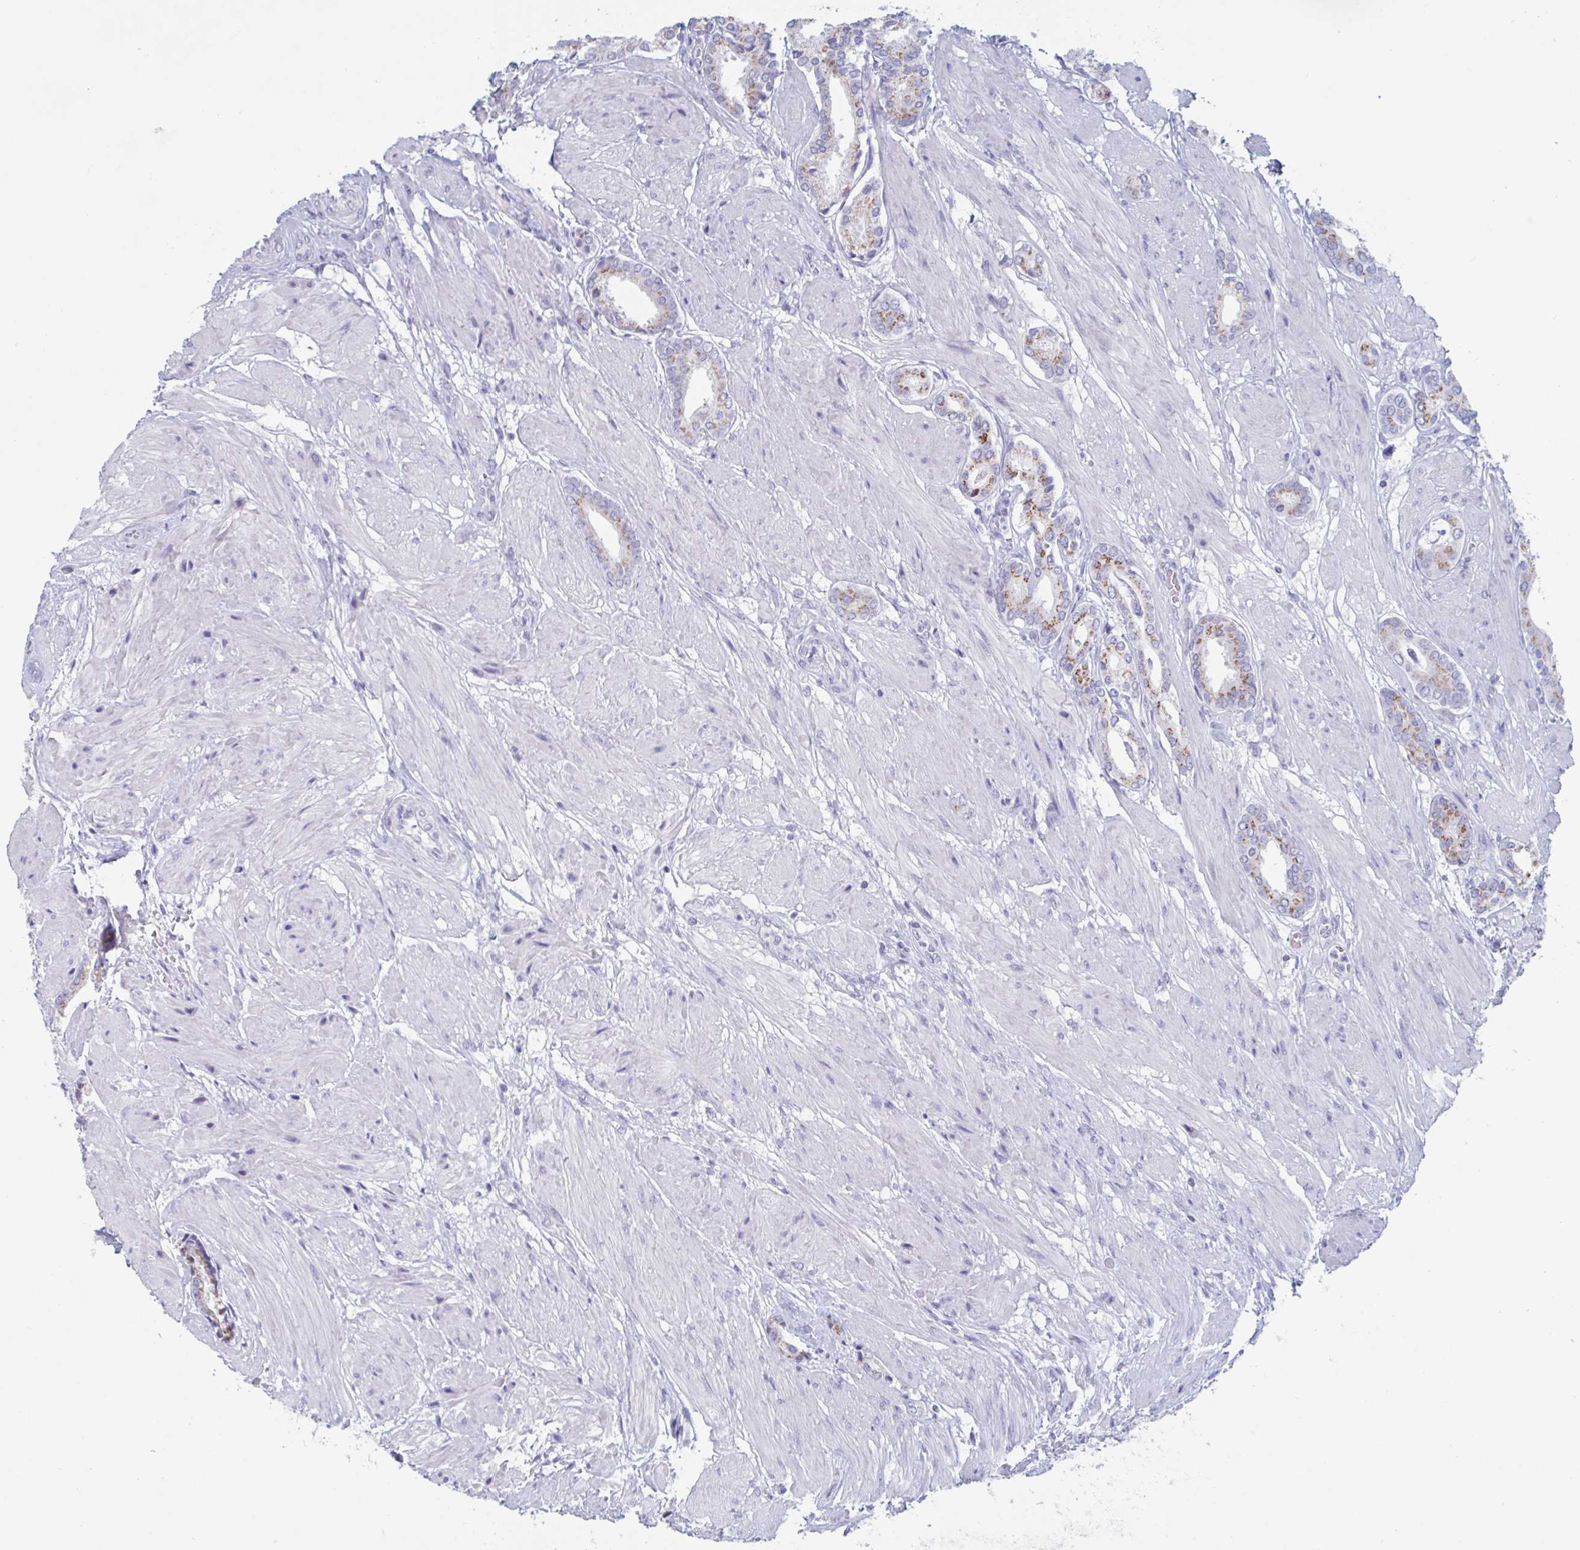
{"staining": {"intensity": "moderate", "quantity": "25%-75%", "location": "cytoplasmic/membranous"}, "tissue": "prostate cancer", "cell_type": "Tumor cells", "image_type": "cancer", "snomed": [{"axis": "morphology", "description": "Adenocarcinoma, High grade"}, {"axis": "topography", "description": "Prostate"}], "caption": "Immunohistochemistry image of human prostate cancer (high-grade adenocarcinoma) stained for a protein (brown), which exhibits medium levels of moderate cytoplasmic/membranous staining in approximately 25%-75% of tumor cells.", "gene": "NDUFC2", "patient": {"sex": "male", "age": 56}}